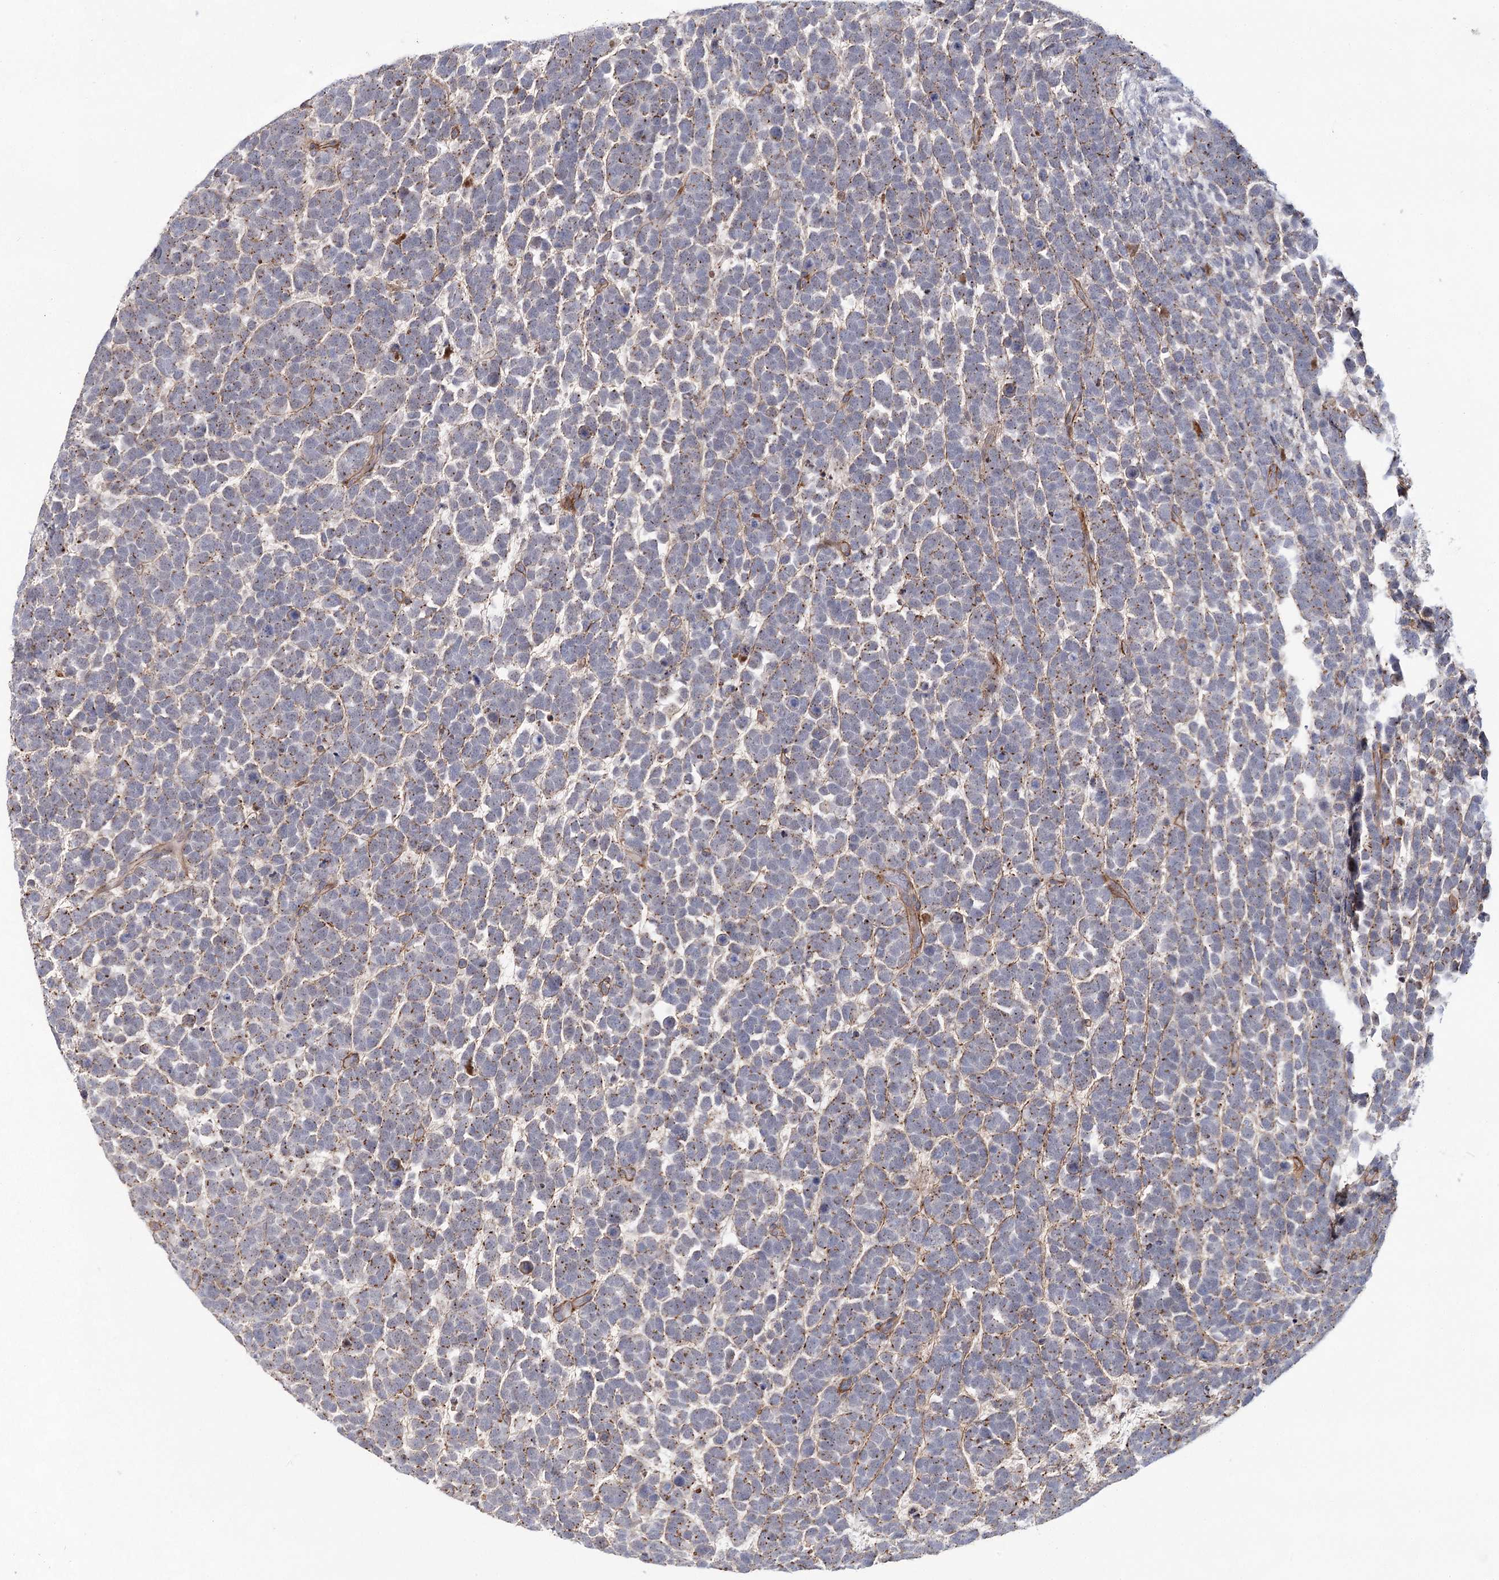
{"staining": {"intensity": "moderate", "quantity": "25%-75%", "location": "cytoplasmic/membranous"}, "tissue": "urothelial cancer", "cell_type": "Tumor cells", "image_type": "cancer", "snomed": [{"axis": "morphology", "description": "Urothelial carcinoma, High grade"}, {"axis": "topography", "description": "Urinary bladder"}], "caption": "Urothelial carcinoma (high-grade) stained with a protein marker exhibits moderate staining in tumor cells.", "gene": "ATL2", "patient": {"sex": "female", "age": 82}}